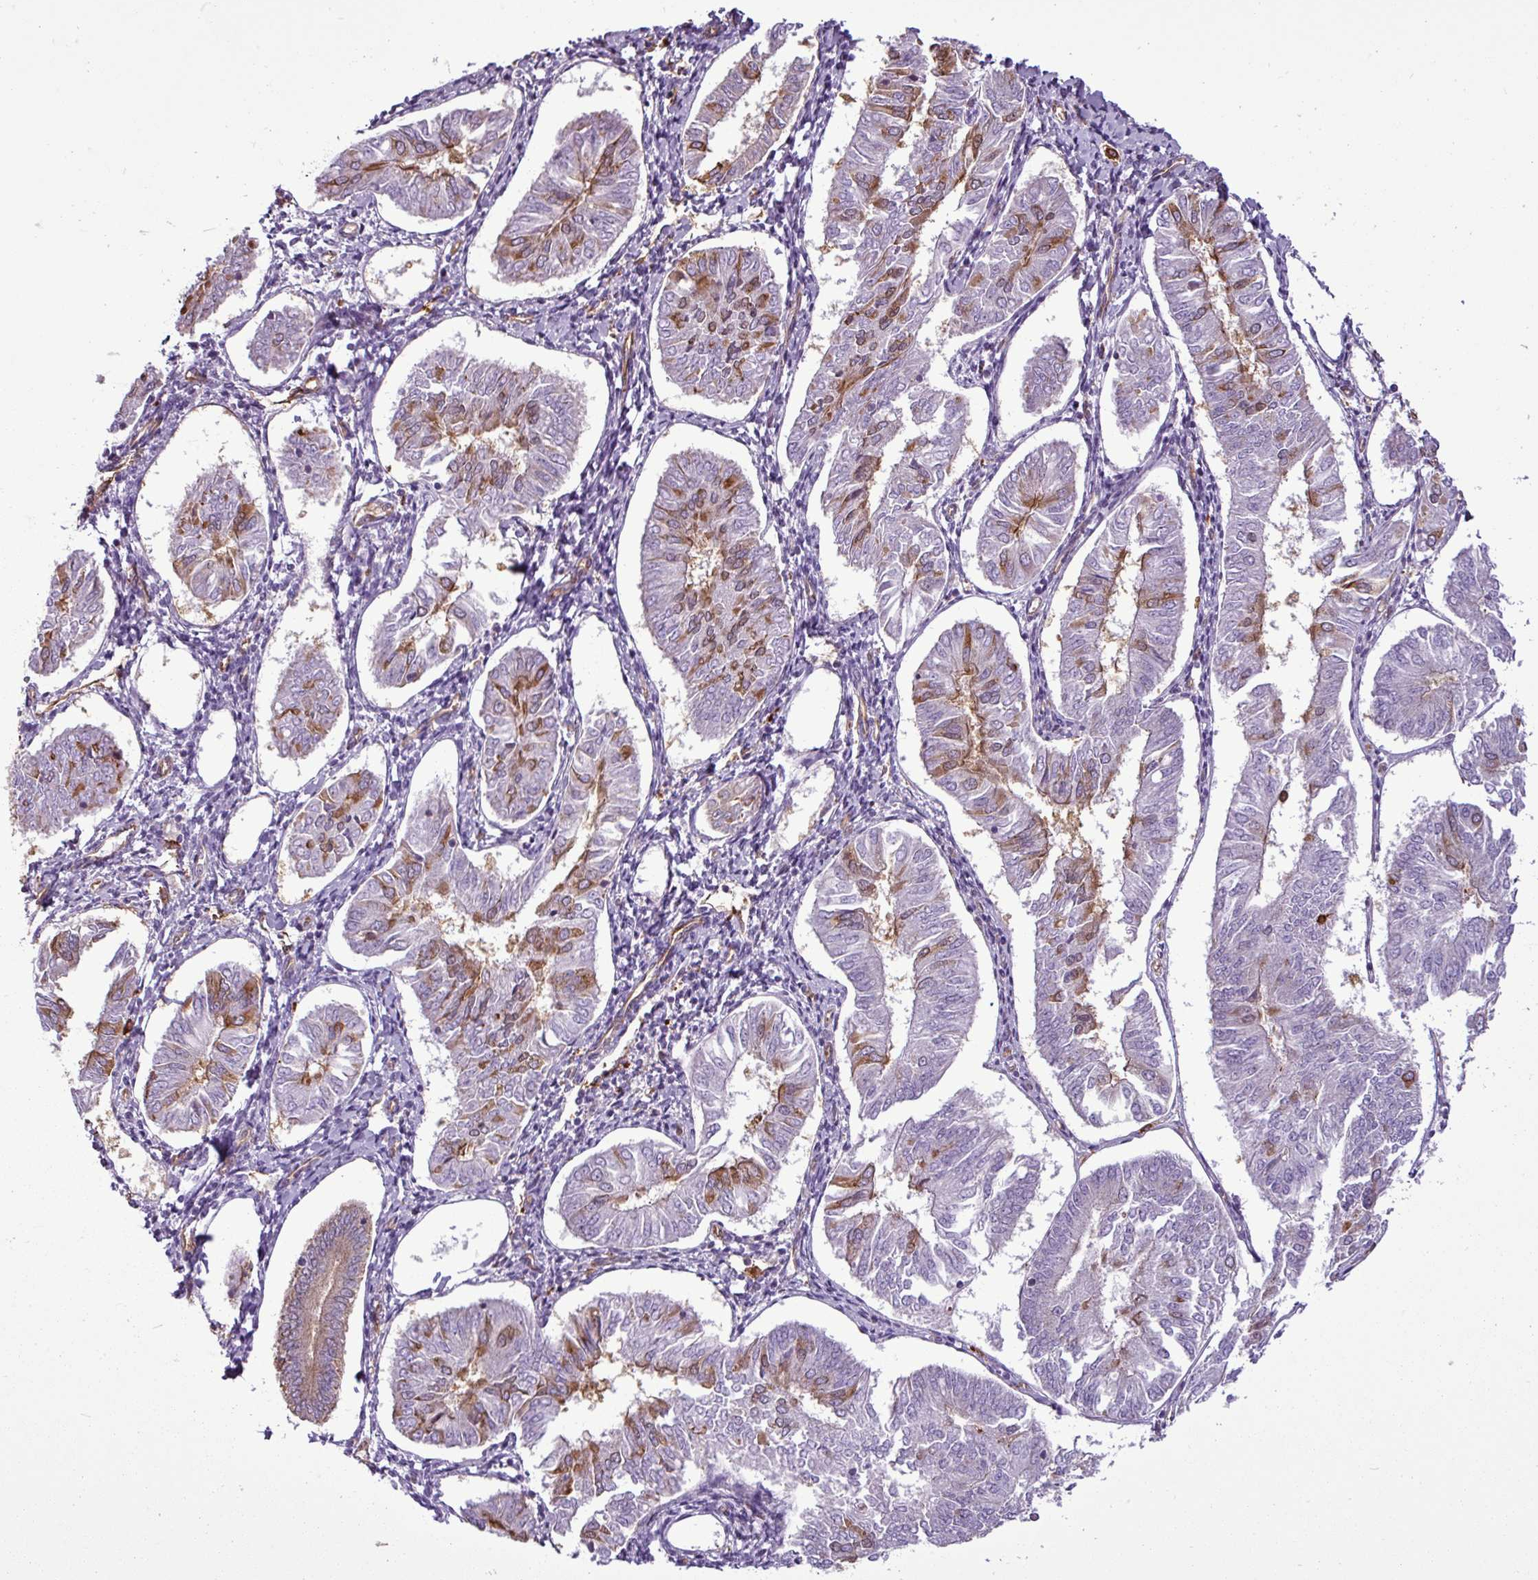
{"staining": {"intensity": "moderate", "quantity": "<25%", "location": "cytoplasmic/membranous"}, "tissue": "endometrial cancer", "cell_type": "Tumor cells", "image_type": "cancer", "snomed": [{"axis": "morphology", "description": "Adenocarcinoma, NOS"}, {"axis": "topography", "description": "Endometrium"}], "caption": "Immunohistochemical staining of human adenocarcinoma (endometrial) demonstrates low levels of moderate cytoplasmic/membranous protein positivity in about <25% of tumor cells.", "gene": "PACSIN2", "patient": {"sex": "female", "age": 58}}